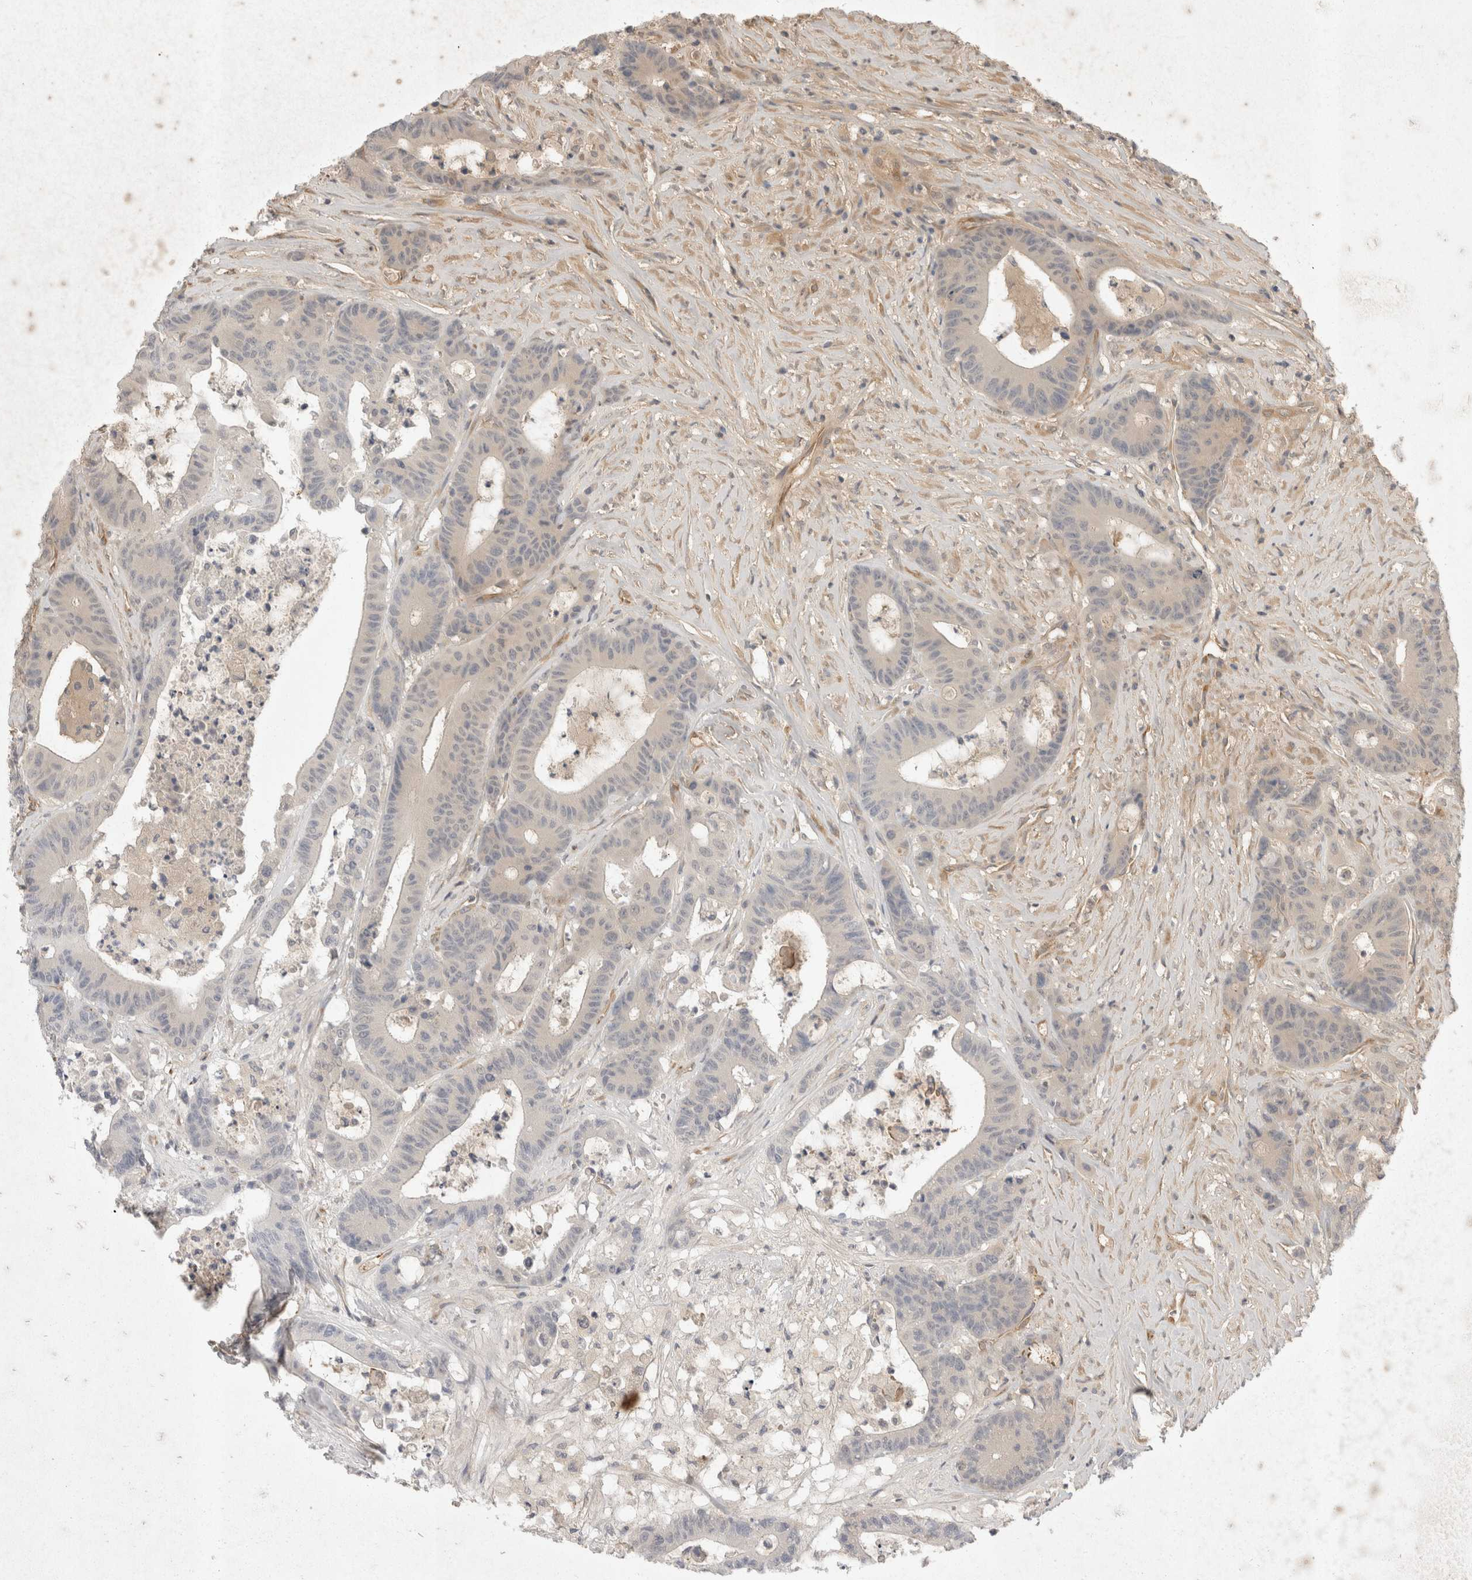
{"staining": {"intensity": "negative", "quantity": "none", "location": "none"}, "tissue": "colorectal cancer", "cell_type": "Tumor cells", "image_type": "cancer", "snomed": [{"axis": "morphology", "description": "Adenocarcinoma, NOS"}, {"axis": "topography", "description": "Colon"}], "caption": "The immunohistochemistry (IHC) photomicrograph has no significant expression in tumor cells of colorectal adenocarcinoma tissue.", "gene": "EIF4G3", "patient": {"sex": "female", "age": 84}}